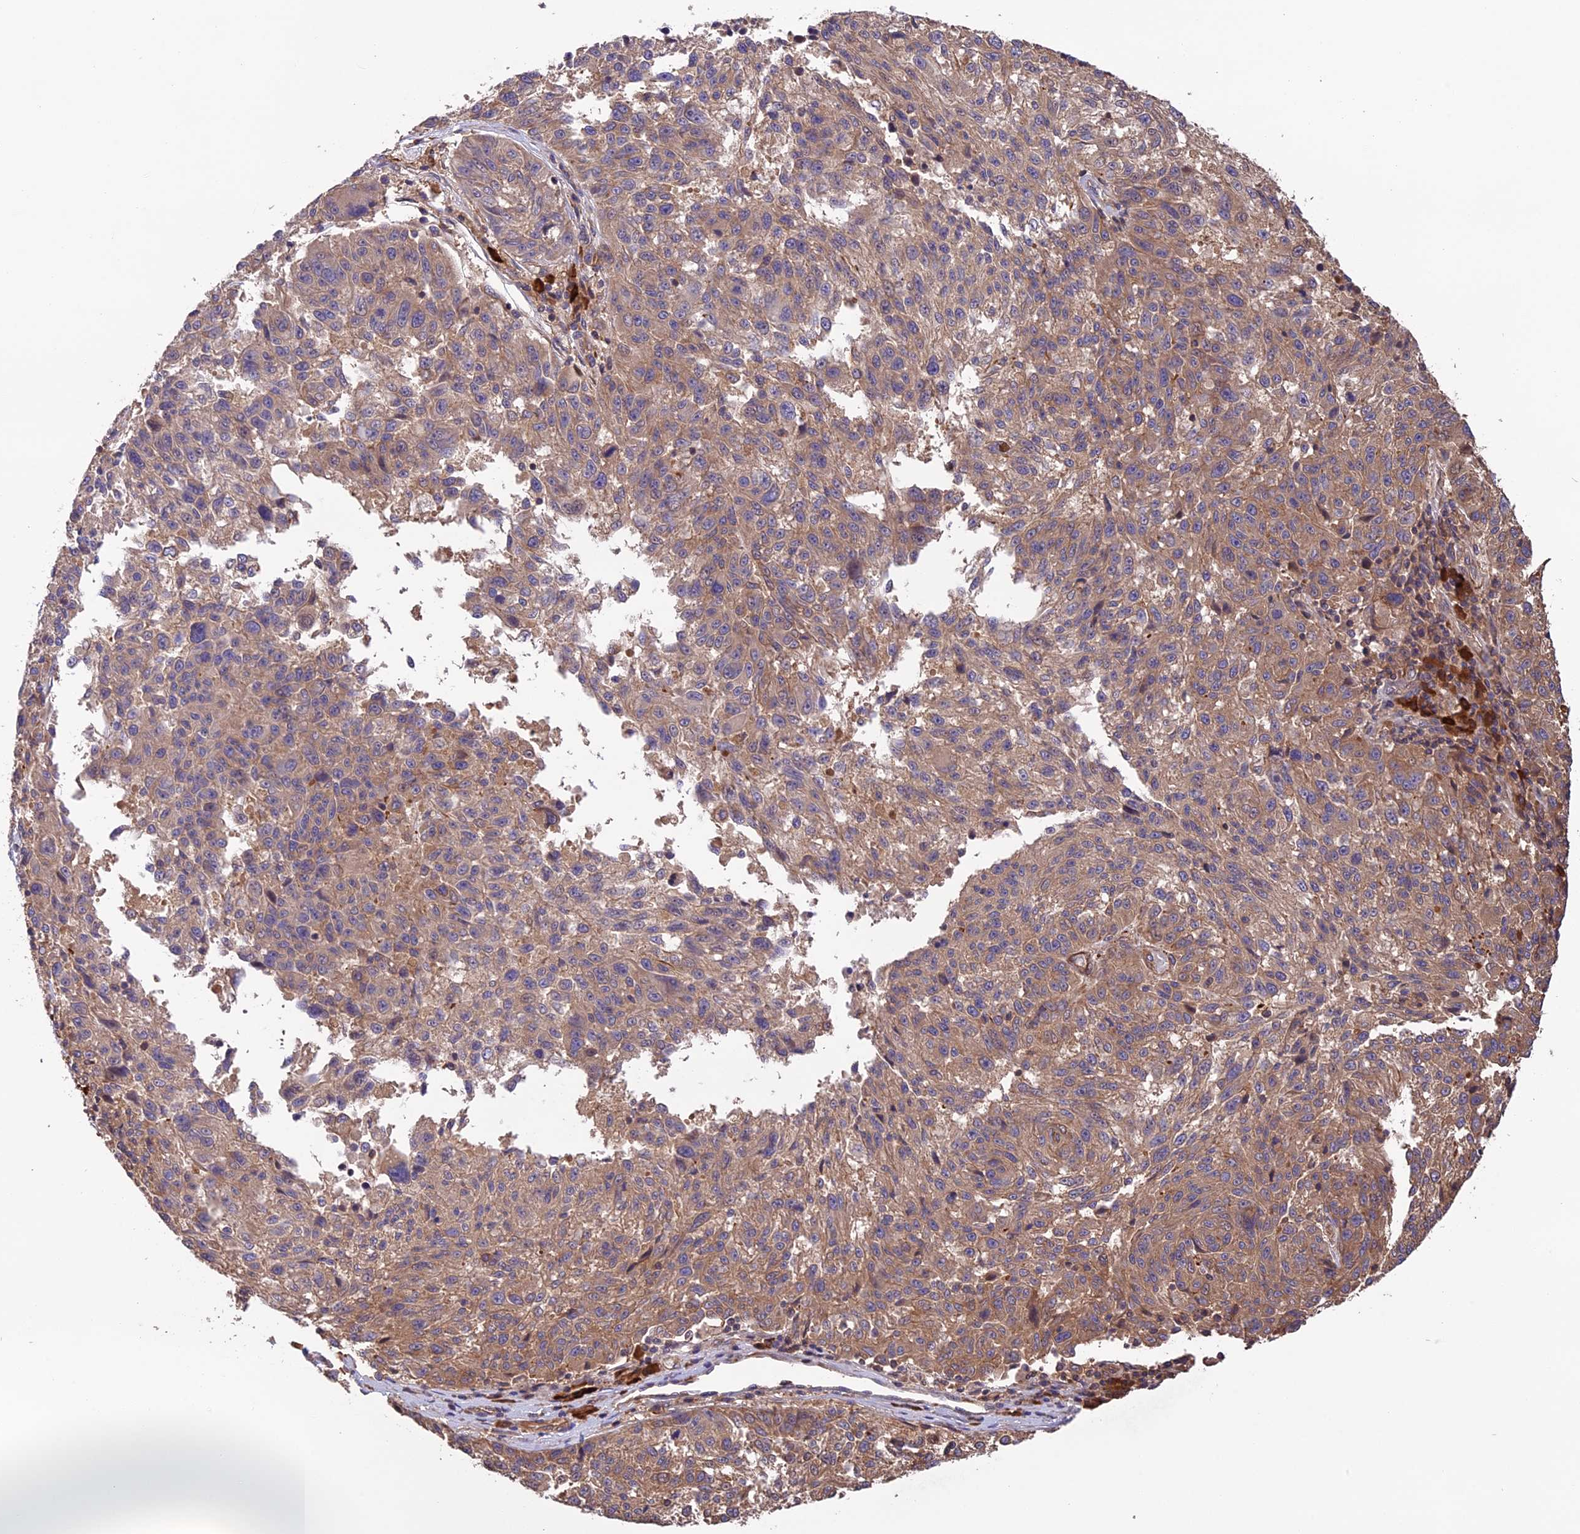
{"staining": {"intensity": "weak", "quantity": ">75%", "location": "cytoplasmic/membranous"}, "tissue": "melanoma", "cell_type": "Tumor cells", "image_type": "cancer", "snomed": [{"axis": "morphology", "description": "Malignant melanoma, NOS"}, {"axis": "topography", "description": "Skin"}], "caption": "Malignant melanoma stained for a protein (brown) exhibits weak cytoplasmic/membranous positive expression in about >75% of tumor cells.", "gene": "GAS8", "patient": {"sex": "male", "age": 53}}